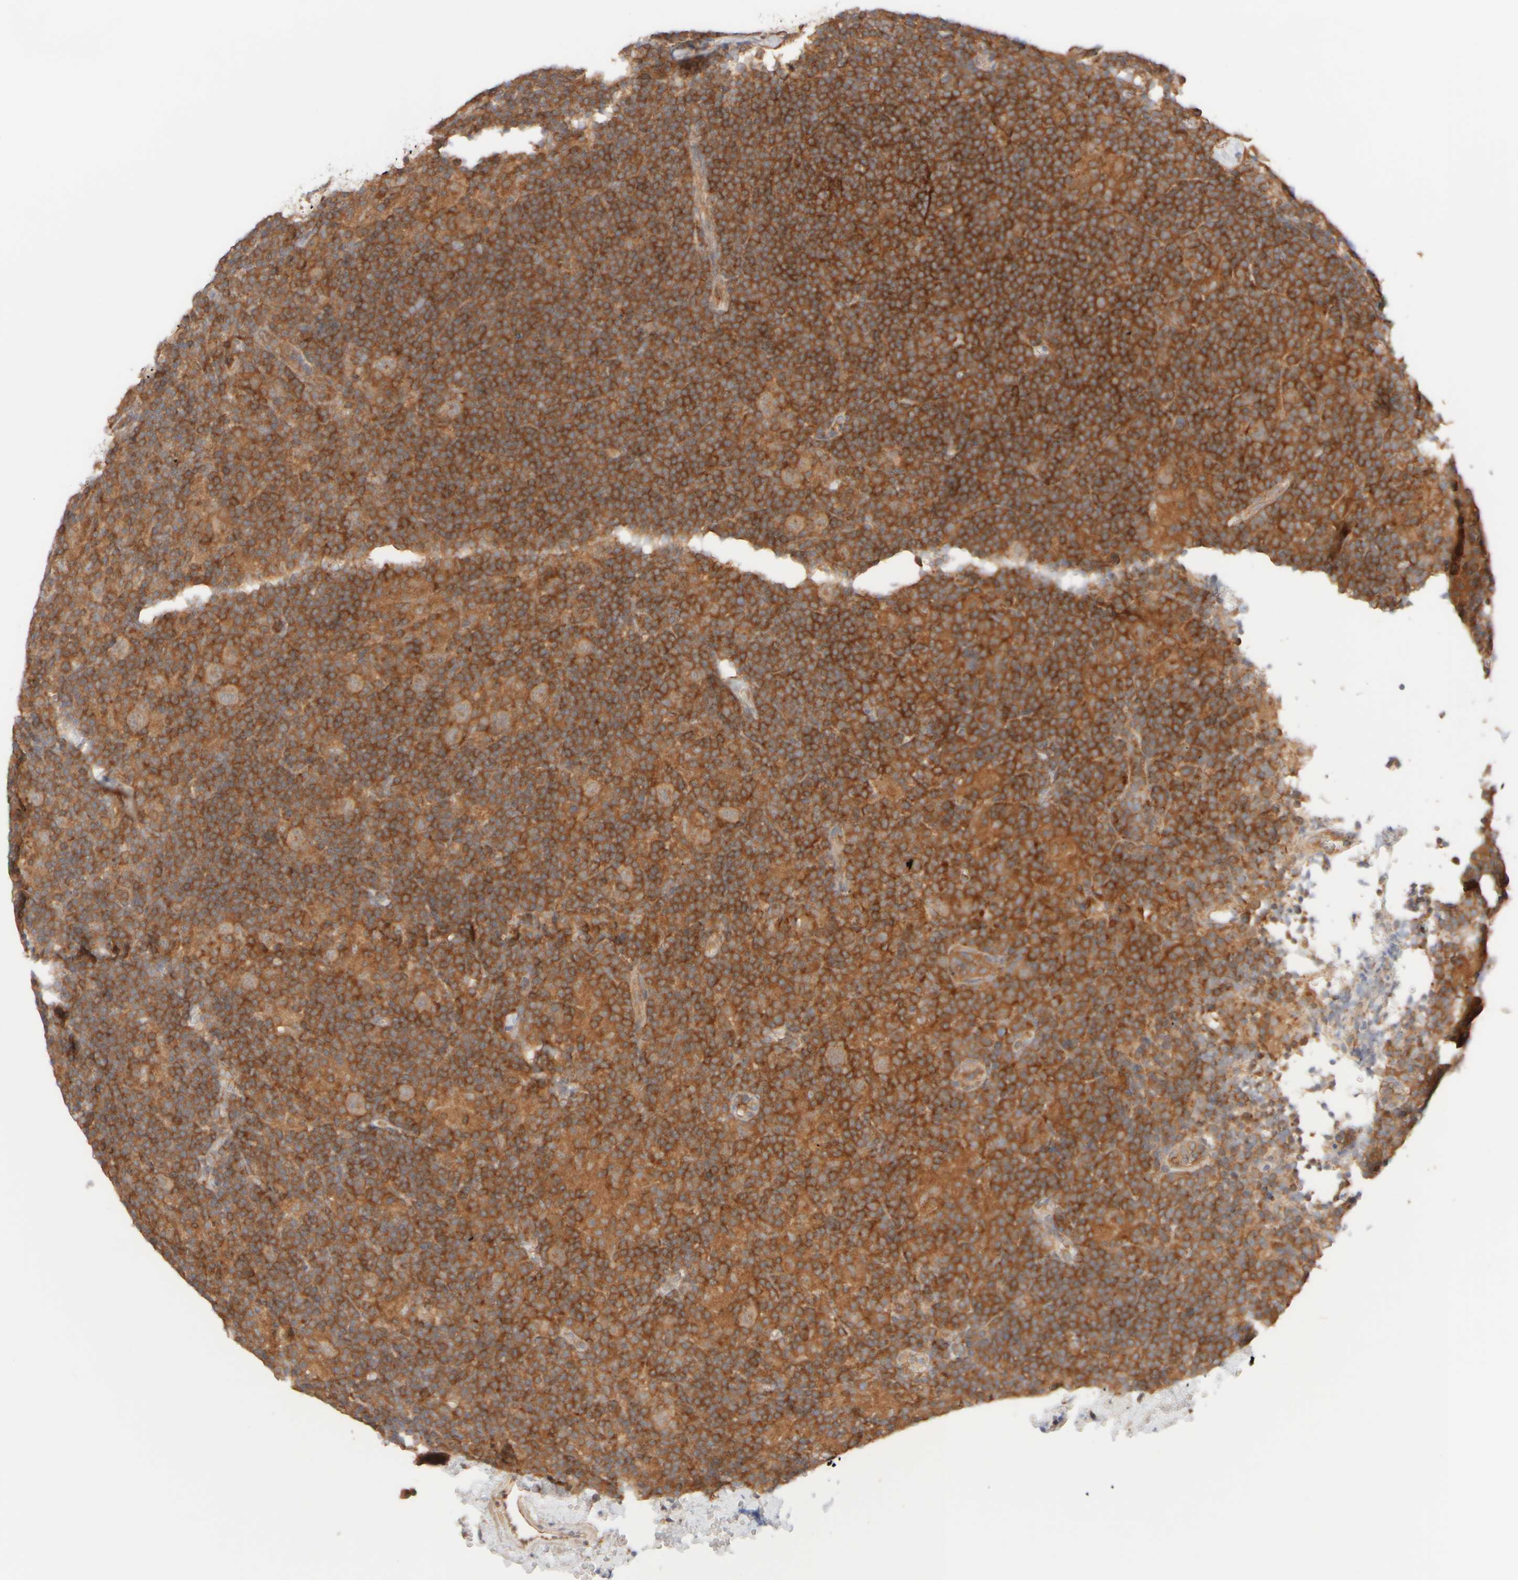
{"staining": {"intensity": "moderate", "quantity": ">75%", "location": "cytoplasmic/membranous"}, "tissue": "lymphoma", "cell_type": "Tumor cells", "image_type": "cancer", "snomed": [{"axis": "morphology", "description": "Hodgkin's disease, NOS"}, {"axis": "topography", "description": "Lymph node"}], "caption": "Moderate cytoplasmic/membranous positivity for a protein is appreciated in approximately >75% of tumor cells of lymphoma using immunohistochemistry.", "gene": "RABEP1", "patient": {"sex": "female", "age": 57}}